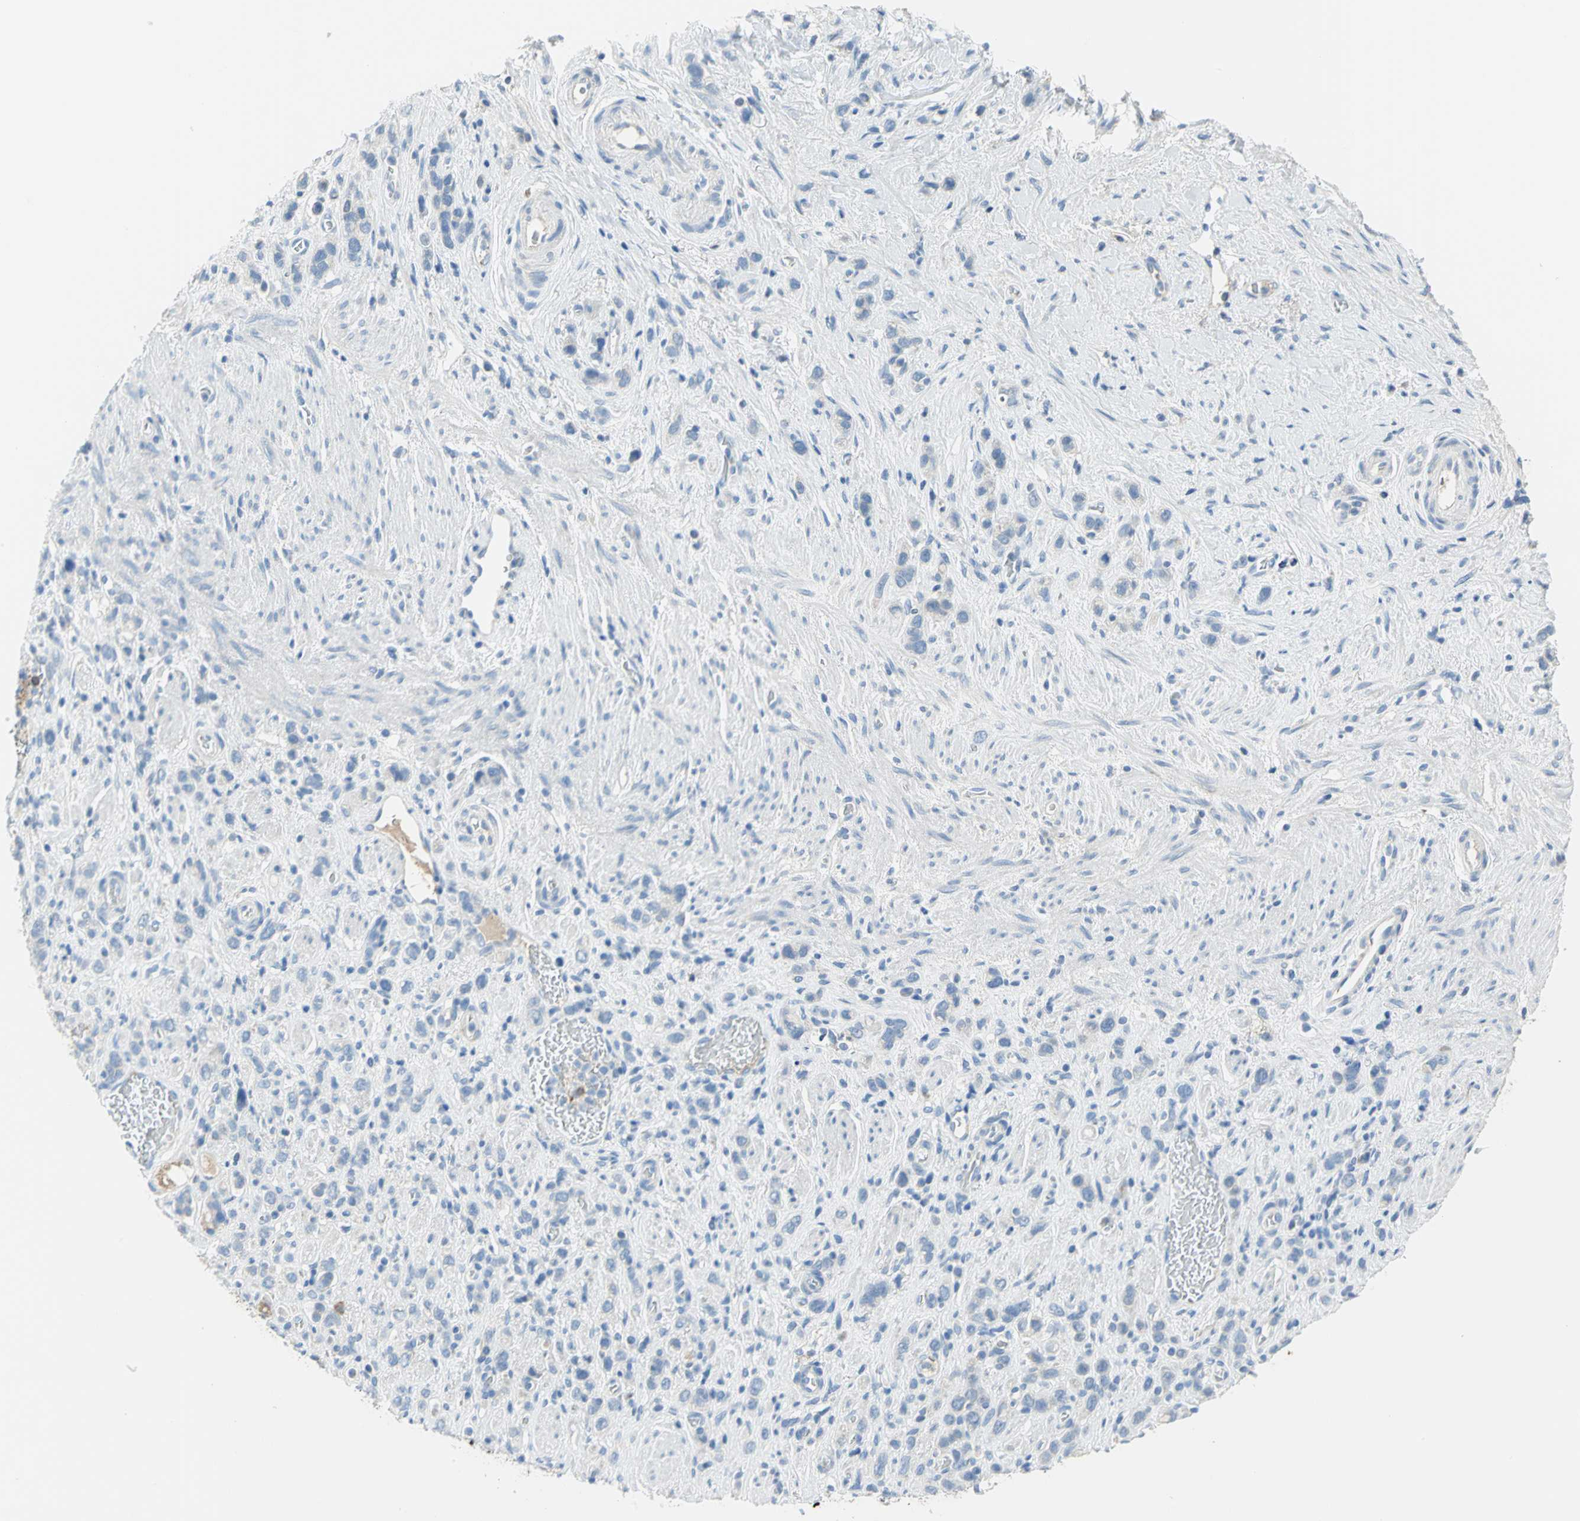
{"staining": {"intensity": "negative", "quantity": "none", "location": "none"}, "tissue": "stomach cancer", "cell_type": "Tumor cells", "image_type": "cancer", "snomed": [{"axis": "morphology", "description": "Normal tissue, NOS"}, {"axis": "morphology", "description": "Adenocarcinoma, NOS"}, {"axis": "morphology", "description": "Adenocarcinoma, High grade"}, {"axis": "topography", "description": "Stomach, upper"}, {"axis": "topography", "description": "Stomach"}], "caption": "Protein analysis of stomach adenocarcinoma (high-grade) exhibits no significant expression in tumor cells.", "gene": "ALOX15", "patient": {"sex": "female", "age": 65}}